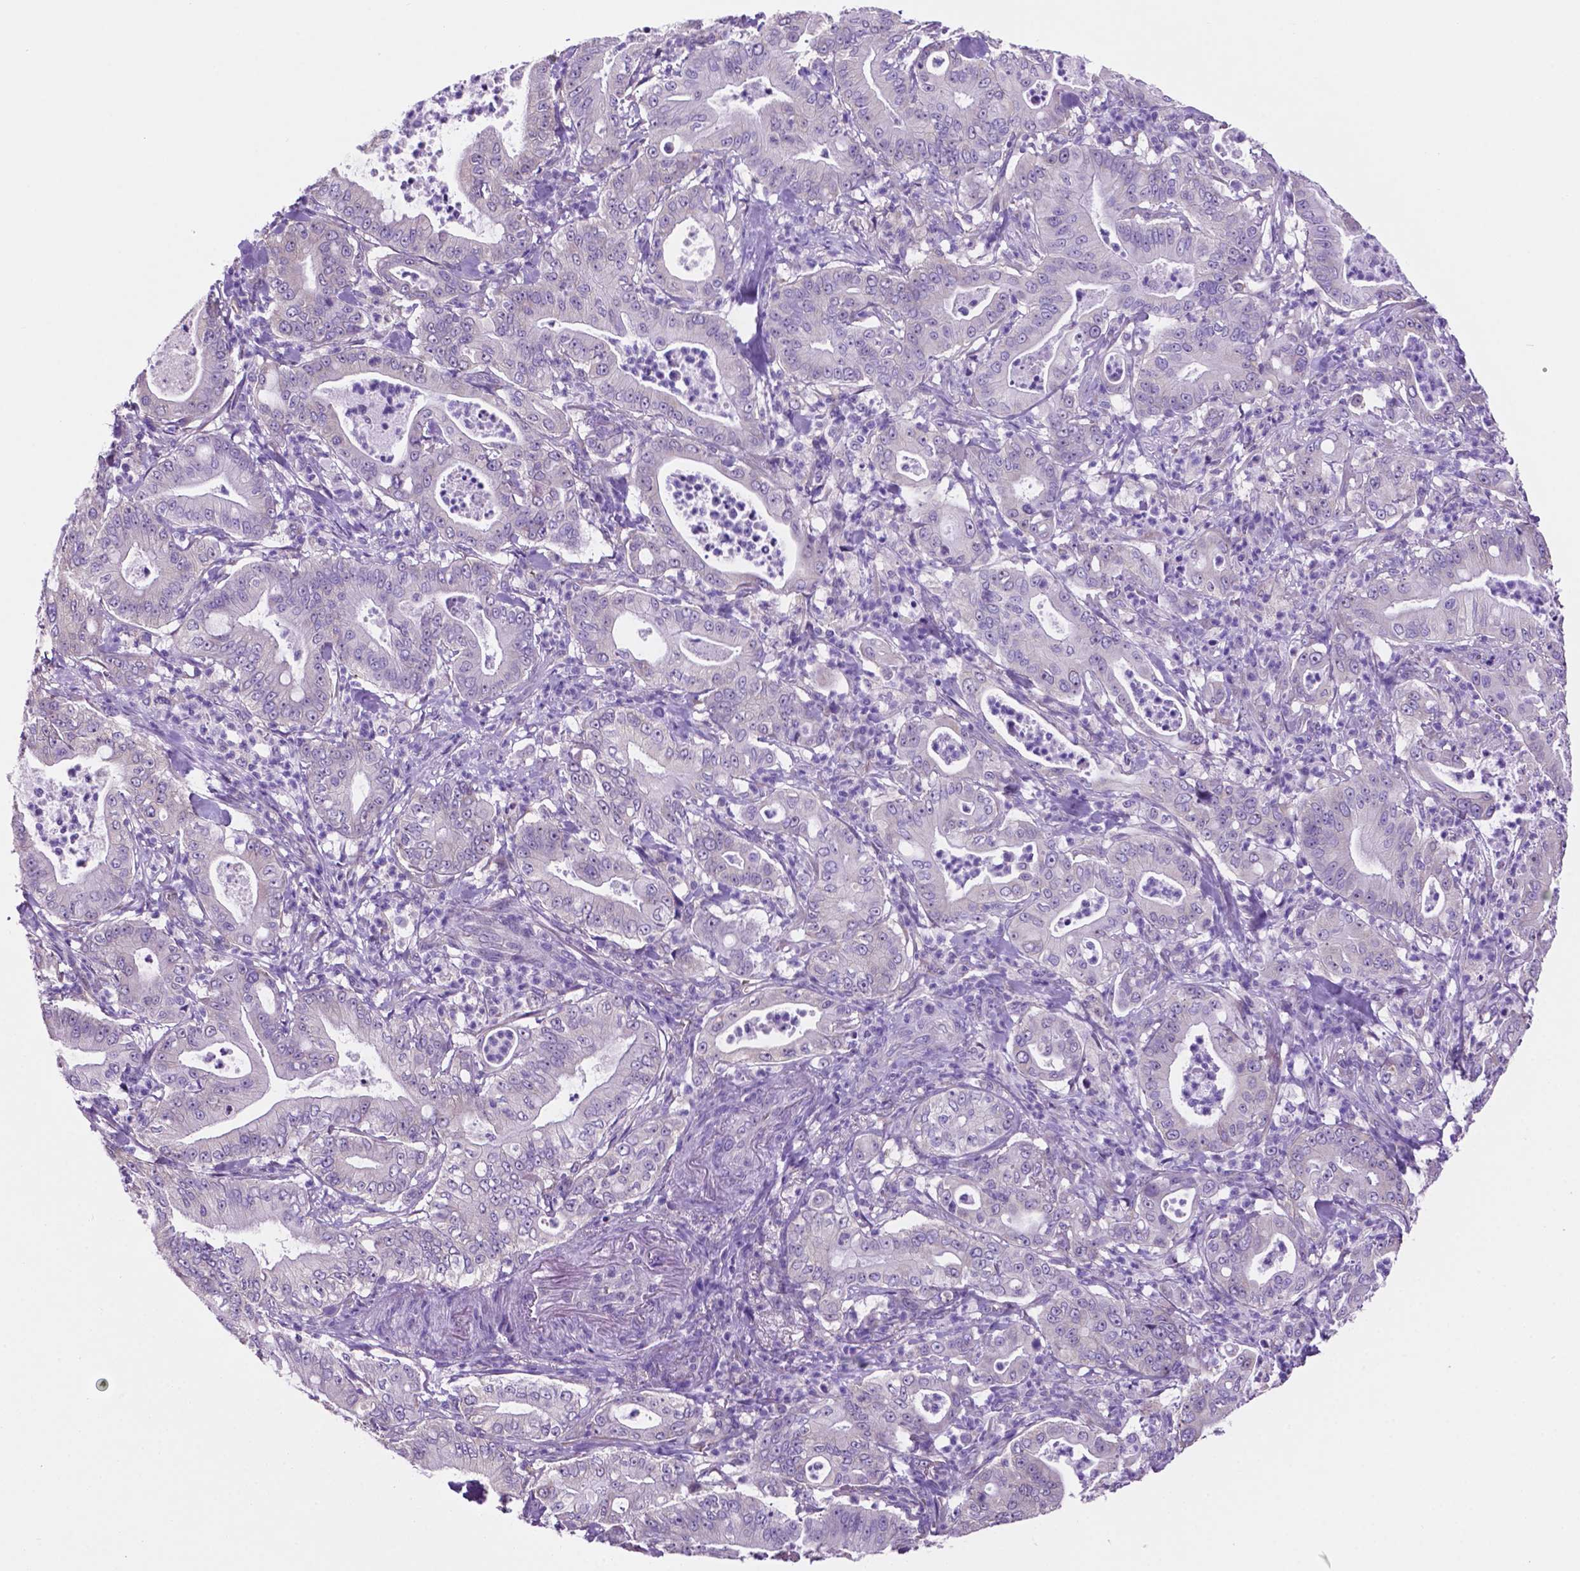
{"staining": {"intensity": "negative", "quantity": "none", "location": "none"}, "tissue": "pancreatic cancer", "cell_type": "Tumor cells", "image_type": "cancer", "snomed": [{"axis": "morphology", "description": "Adenocarcinoma, NOS"}, {"axis": "topography", "description": "Pancreas"}], "caption": "The image reveals no staining of tumor cells in pancreatic cancer (adenocarcinoma).", "gene": "SPDYA", "patient": {"sex": "male", "age": 71}}